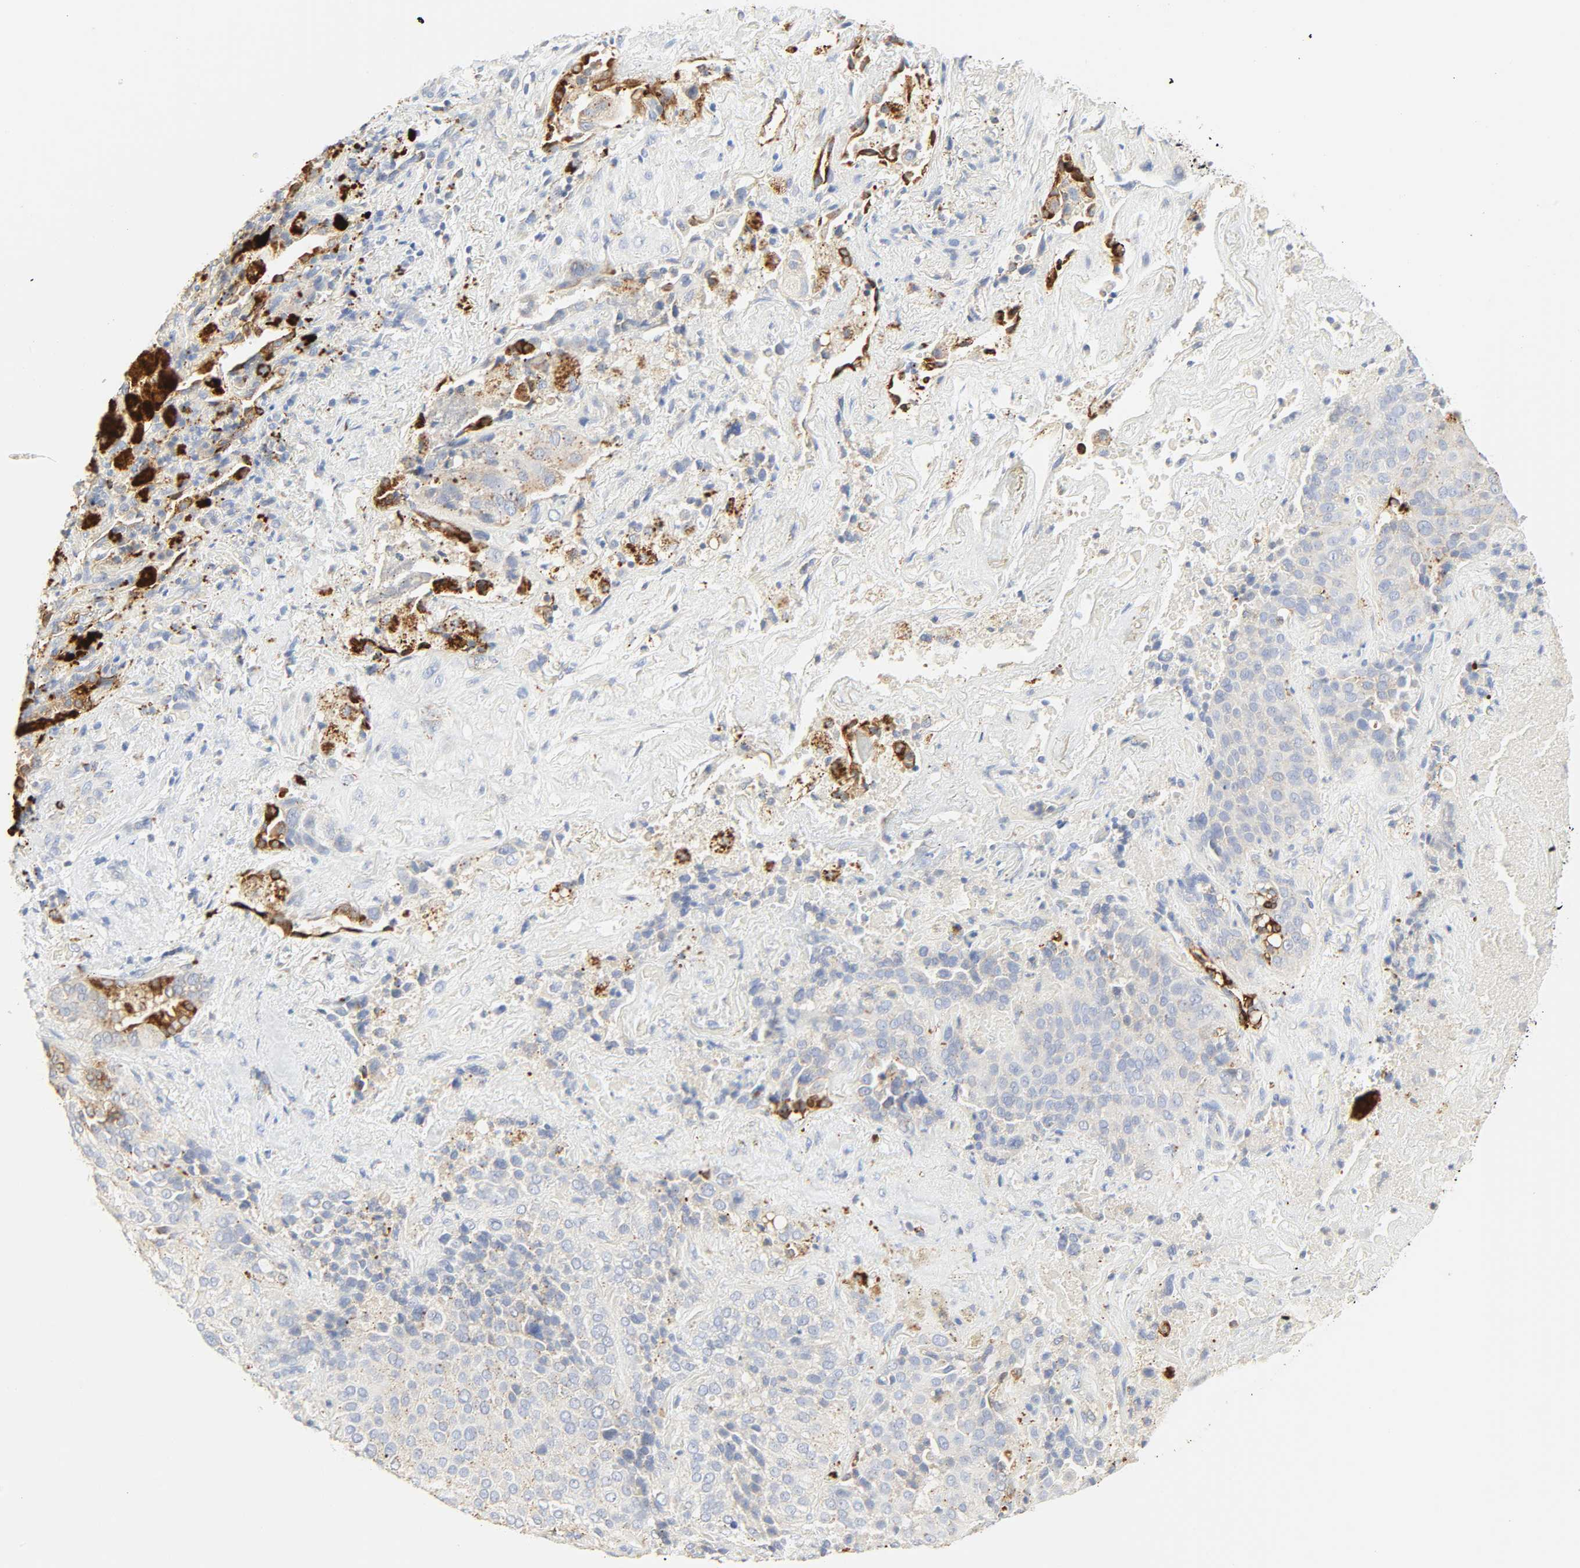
{"staining": {"intensity": "moderate", "quantity": "<25%", "location": "cytoplasmic/membranous"}, "tissue": "lung cancer", "cell_type": "Tumor cells", "image_type": "cancer", "snomed": [{"axis": "morphology", "description": "Squamous cell carcinoma, NOS"}, {"axis": "topography", "description": "Lung"}], "caption": "Moderate cytoplasmic/membranous expression is present in approximately <25% of tumor cells in lung cancer. (DAB (3,3'-diaminobenzidine) IHC with brightfield microscopy, high magnification).", "gene": "CAMK2A", "patient": {"sex": "male", "age": 54}}